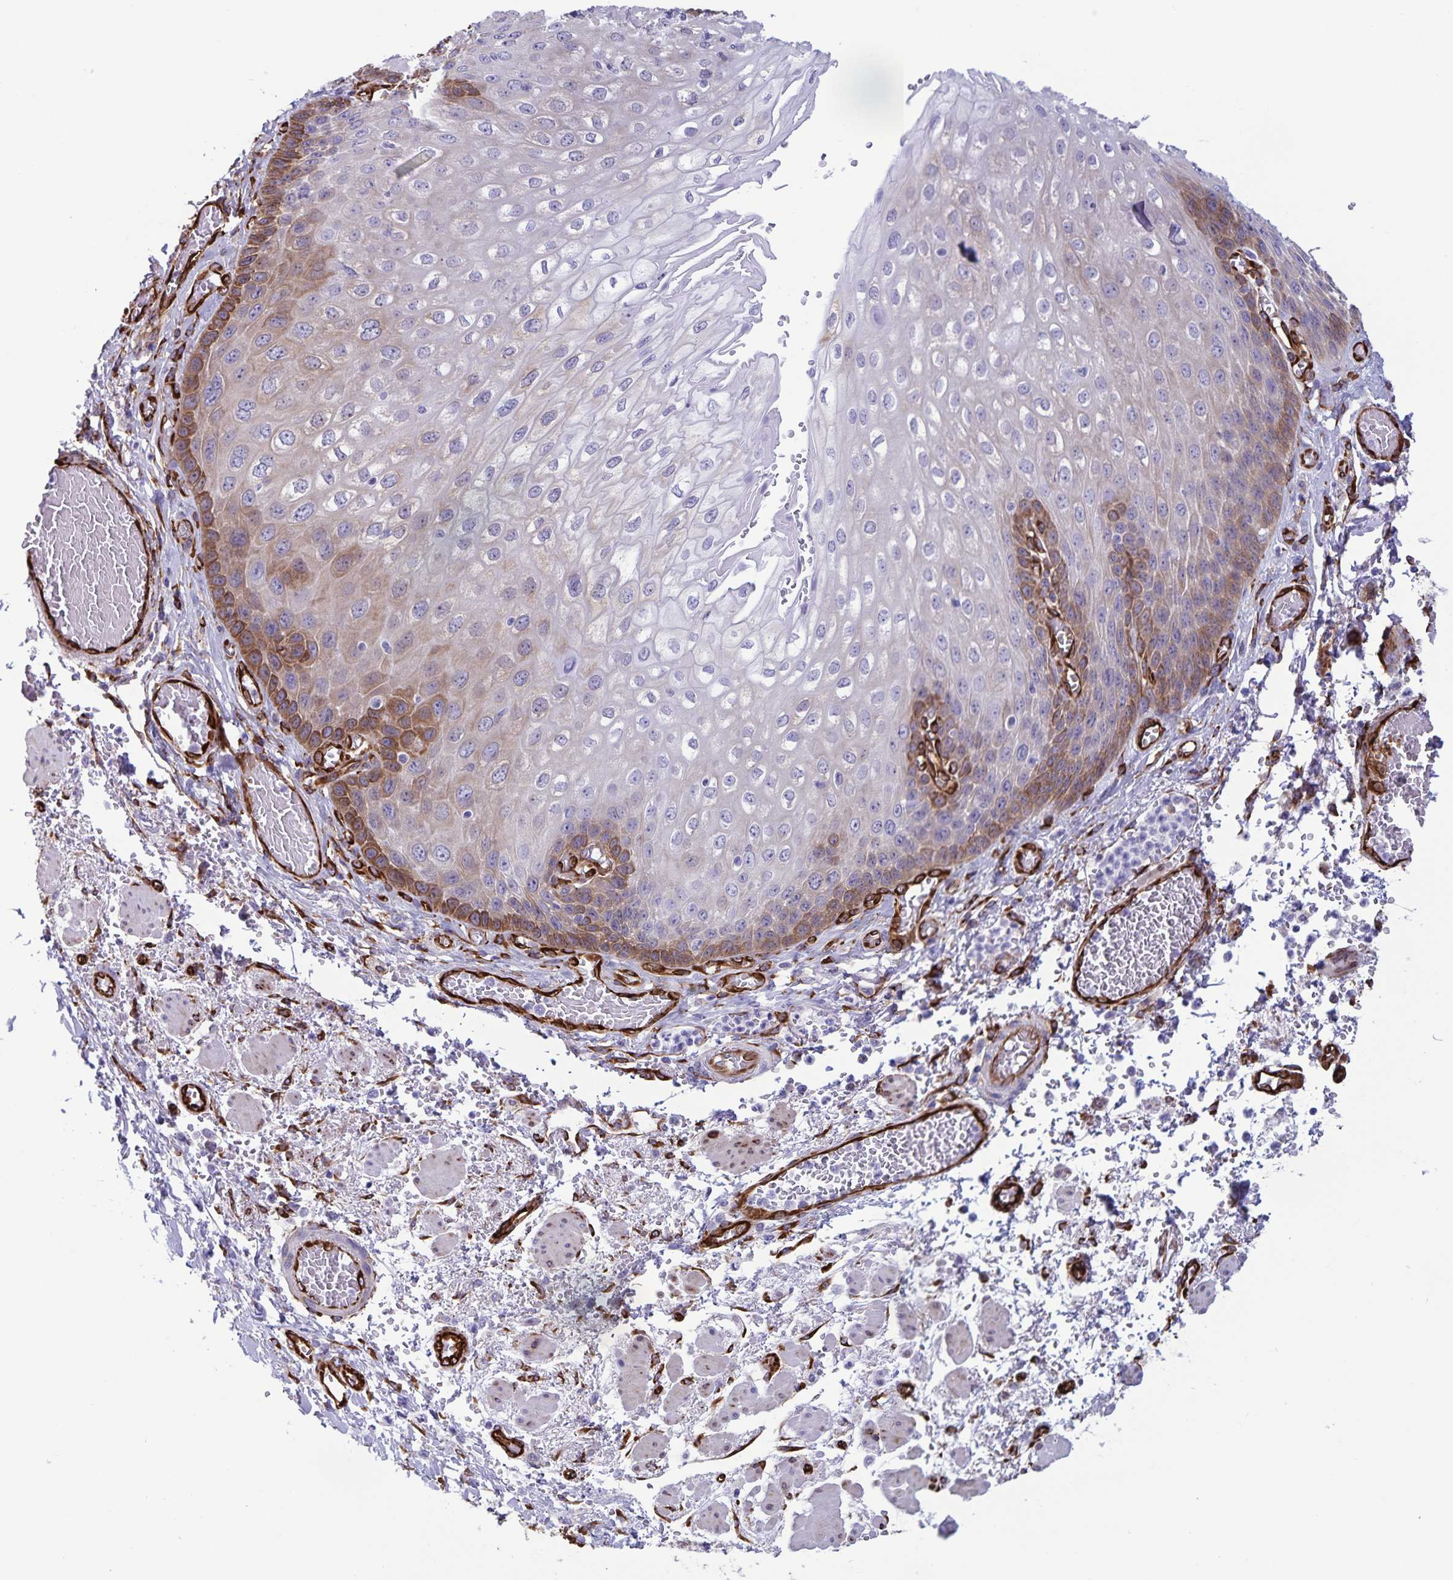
{"staining": {"intensity": "moderate", "quantity": "<25%", "location": "cytoplasmic/membranous"}, "tissue": "esophagus", "cell_type": "Squamous epithelial cells", "image_type": "normal", "snomed": [{"axis": "morphology", "description": "Normal tissue, NOS"}, {"axis": "morphology", "description": "Adenocarcinoma, NOS"}, {"axis": "topography", "description": "Esophagus"}], "caption": "A high-resolution histopathology image shows IHC staining of unremarkable esophagus, which exhibits moderate cytoplasmic/membranous expression in about <25% of squamous epithelial cells.", "gene": "RCN1", "patient": {"sex": "male", "age": 81}}